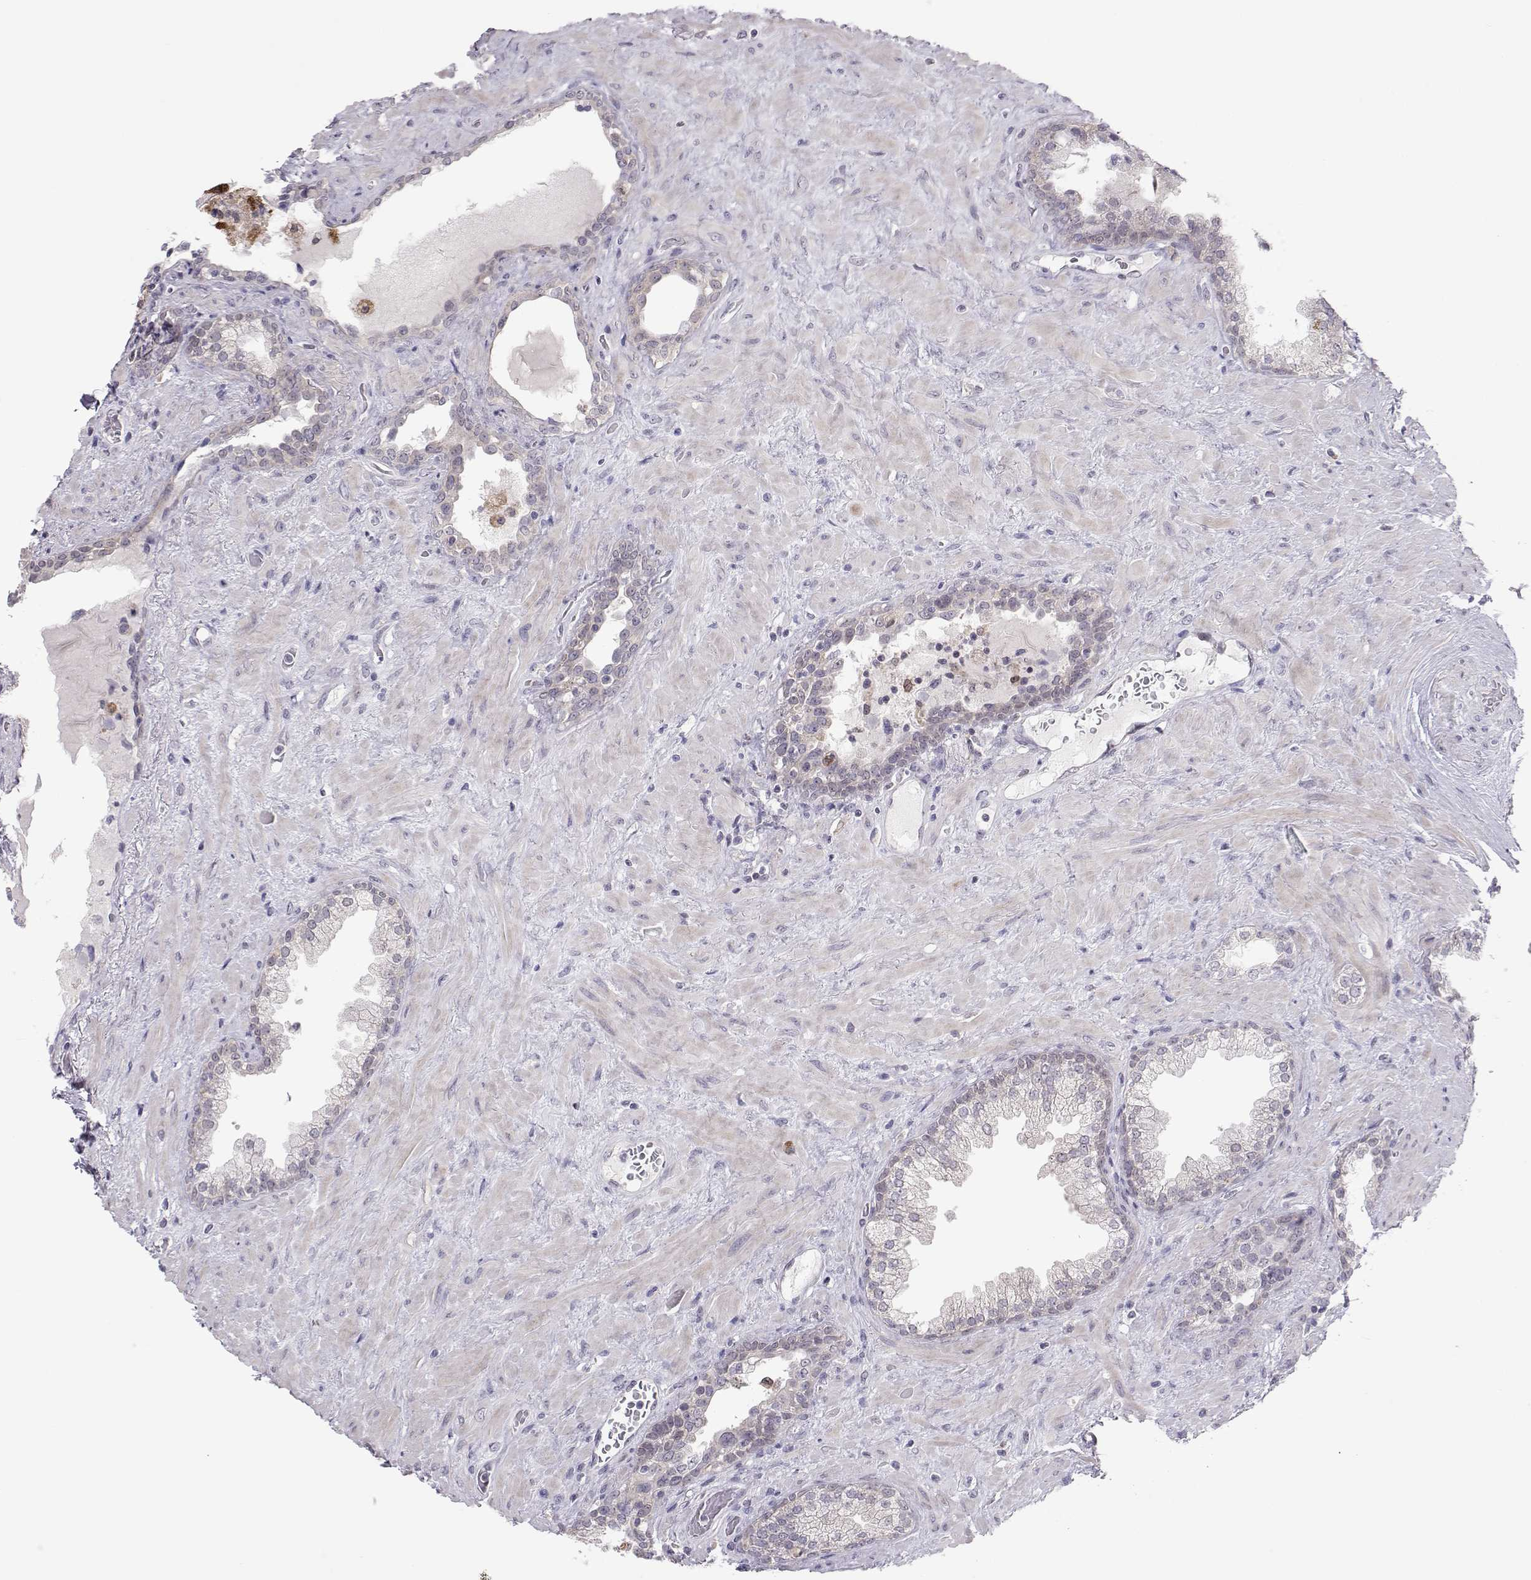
{"staining": {"intensity": "negative", "quantity": "none", "location": "none"}, "tissue": "prostate", "cell_type": "Glandular cells", "image_type": "normal", "snomed": [{"axis": "morphology", "description": "Normal tissue, NOS"}, {"axis": "topography", "description": "Prostate"}], "caption": "IHC of unremarkable human prostate demonstrates no expression in glandular cells.", "gene": "NPVF", "patient": {"sex": "male", "age": 63}}